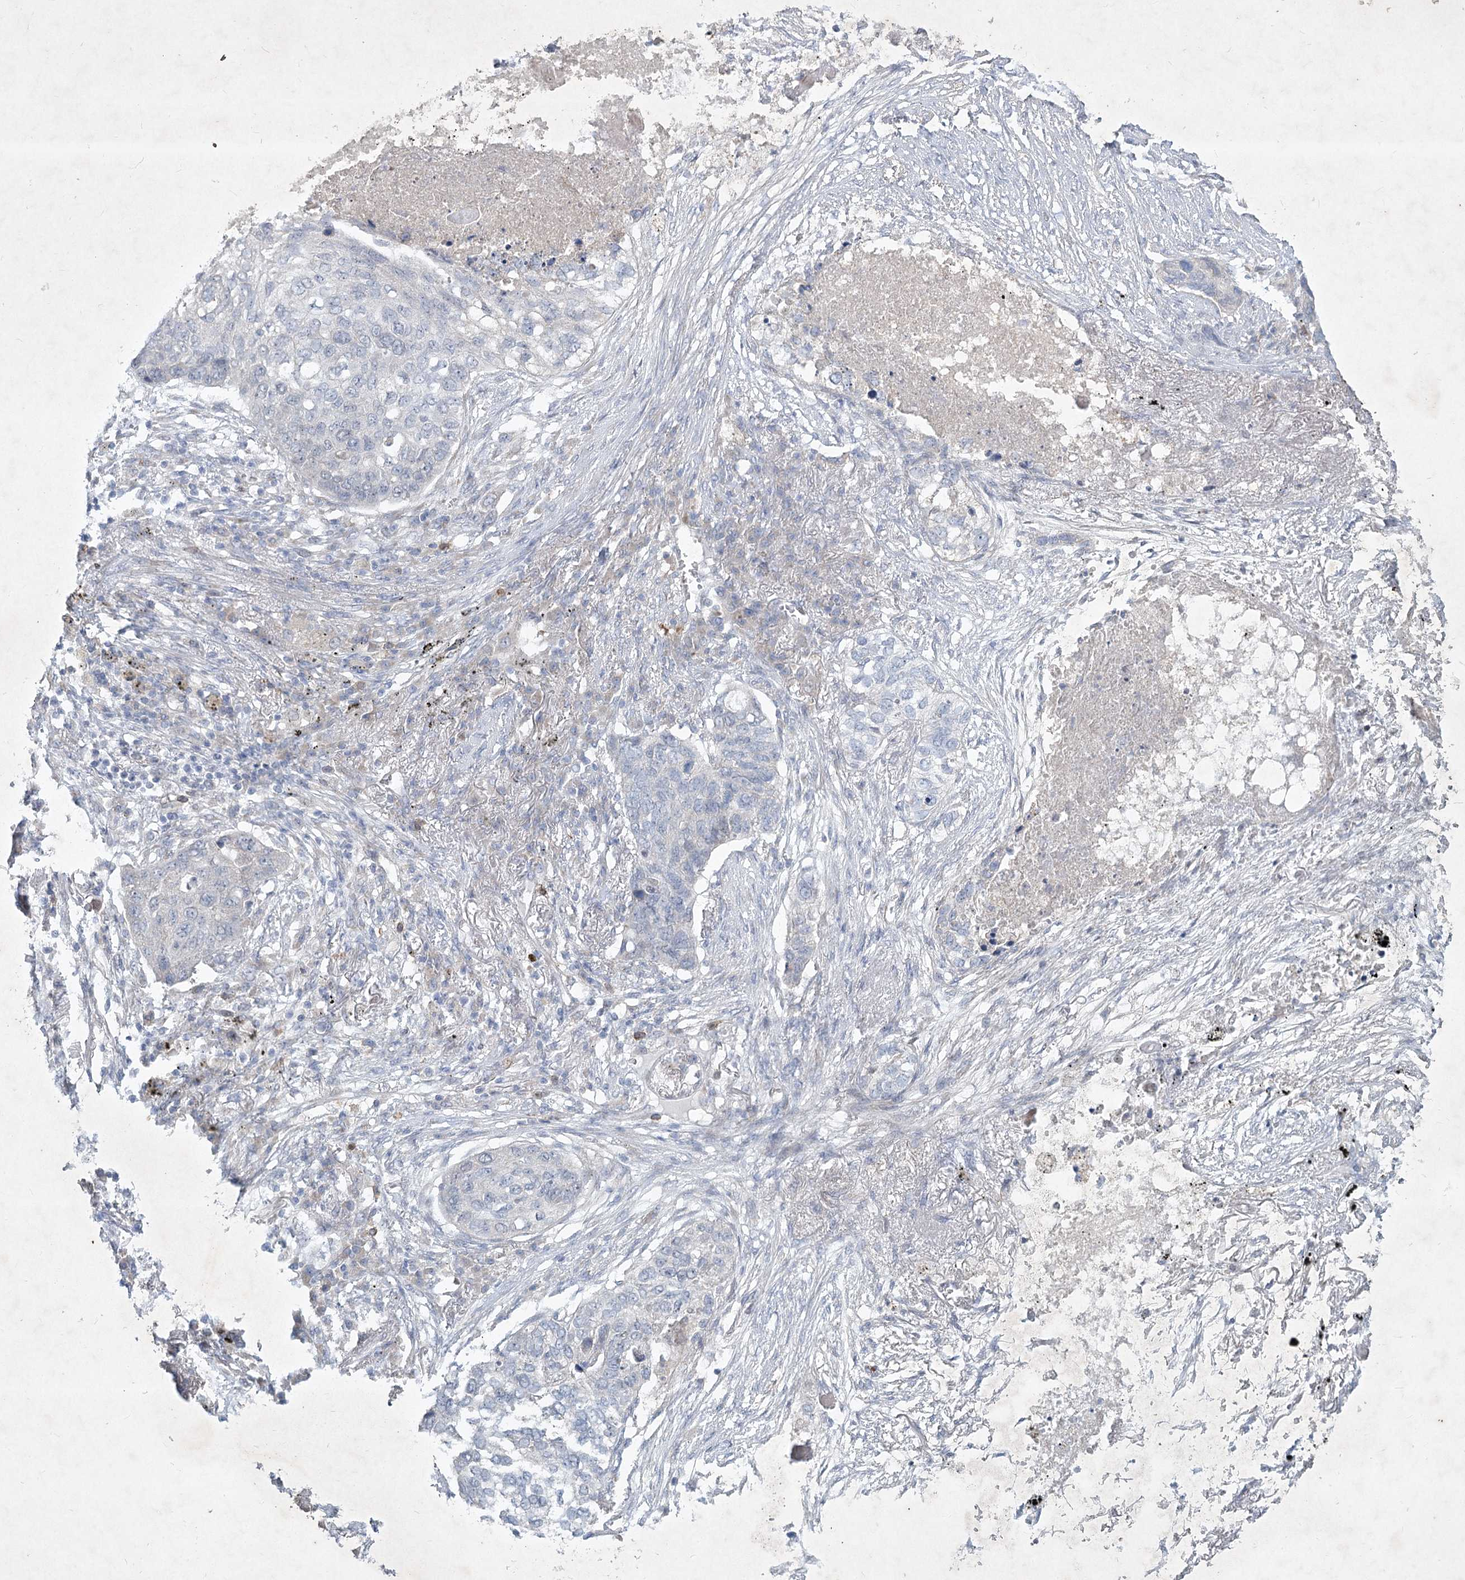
{"staining": {"intensity": "negative", "quantity": "none", "location": "none"}, "tissue": "lung cancer", "cell_type": "Tumor cells", "image_type": "cancer", "snomed": [{"axis": "morphology", "description": "Squamous cell carcinoma, NOS"}, {"axis": "topography", "description": "Lung"}], "caption": "IHC of human squamous cell carcinoma (lung) demonstrates no expression in tumor cells.", "gene": "PLA2G12A", "patient": {"sex": "female", "age": 63}}